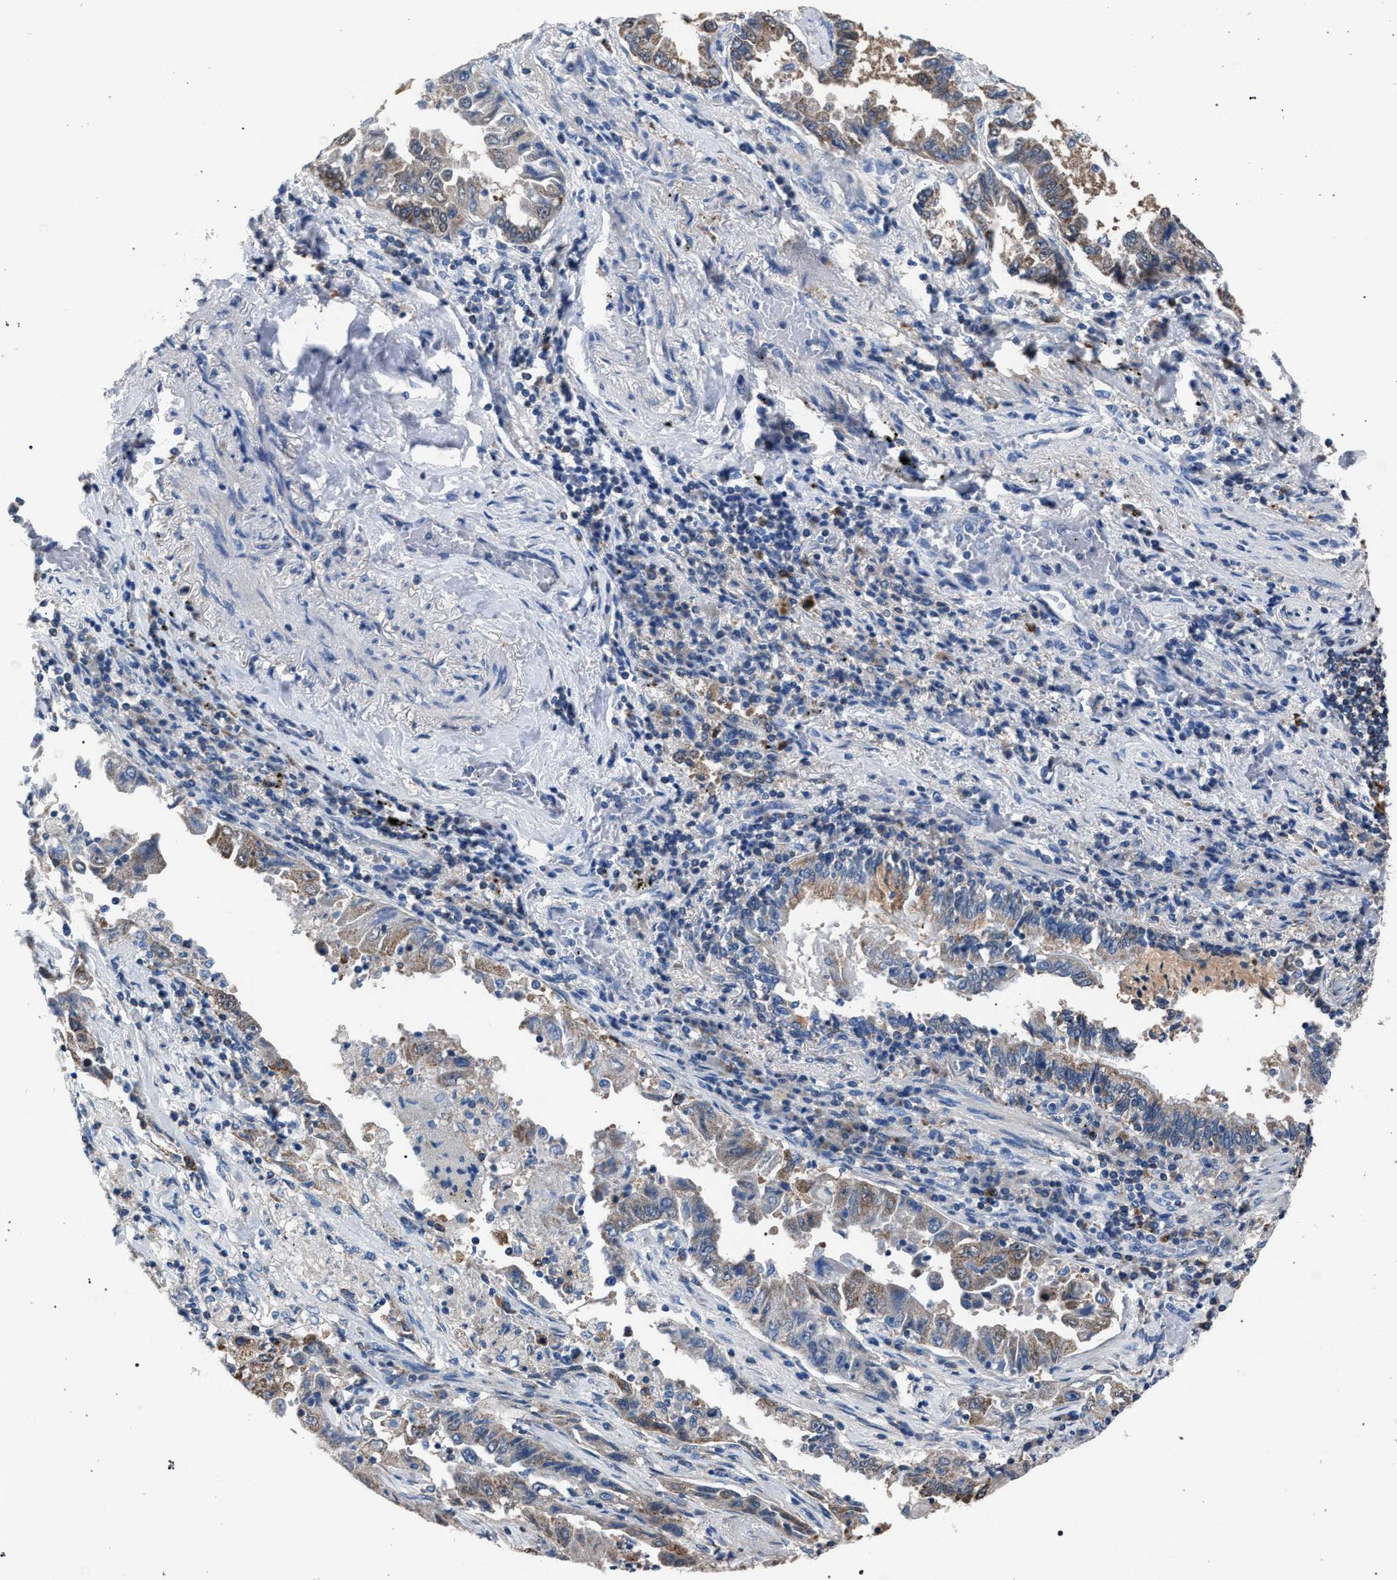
{"staining": {"intensity": "moderate", "quantity": ">75%", "location": "cytoplasmic/membranous"}, "tissue": "lung cancer", "cell_type": "Tumor cells", "image_type": "cancer", "snomed": [{"axis": "morphology", "description": "Adenocarcinoma, NOS"}, {"axis": "topography", "description": "Lung"}], "caption": "Immunohistochemistry photomicrograph of adenocarcinoma (lung) stained for a protein (brown), which reveals medium levels of moderate cytoplasmic/membranous positivity in approximately >75% of tumor cells.", "gene": "CRYZ", "patient": {"sex": "female", "age": 51}}